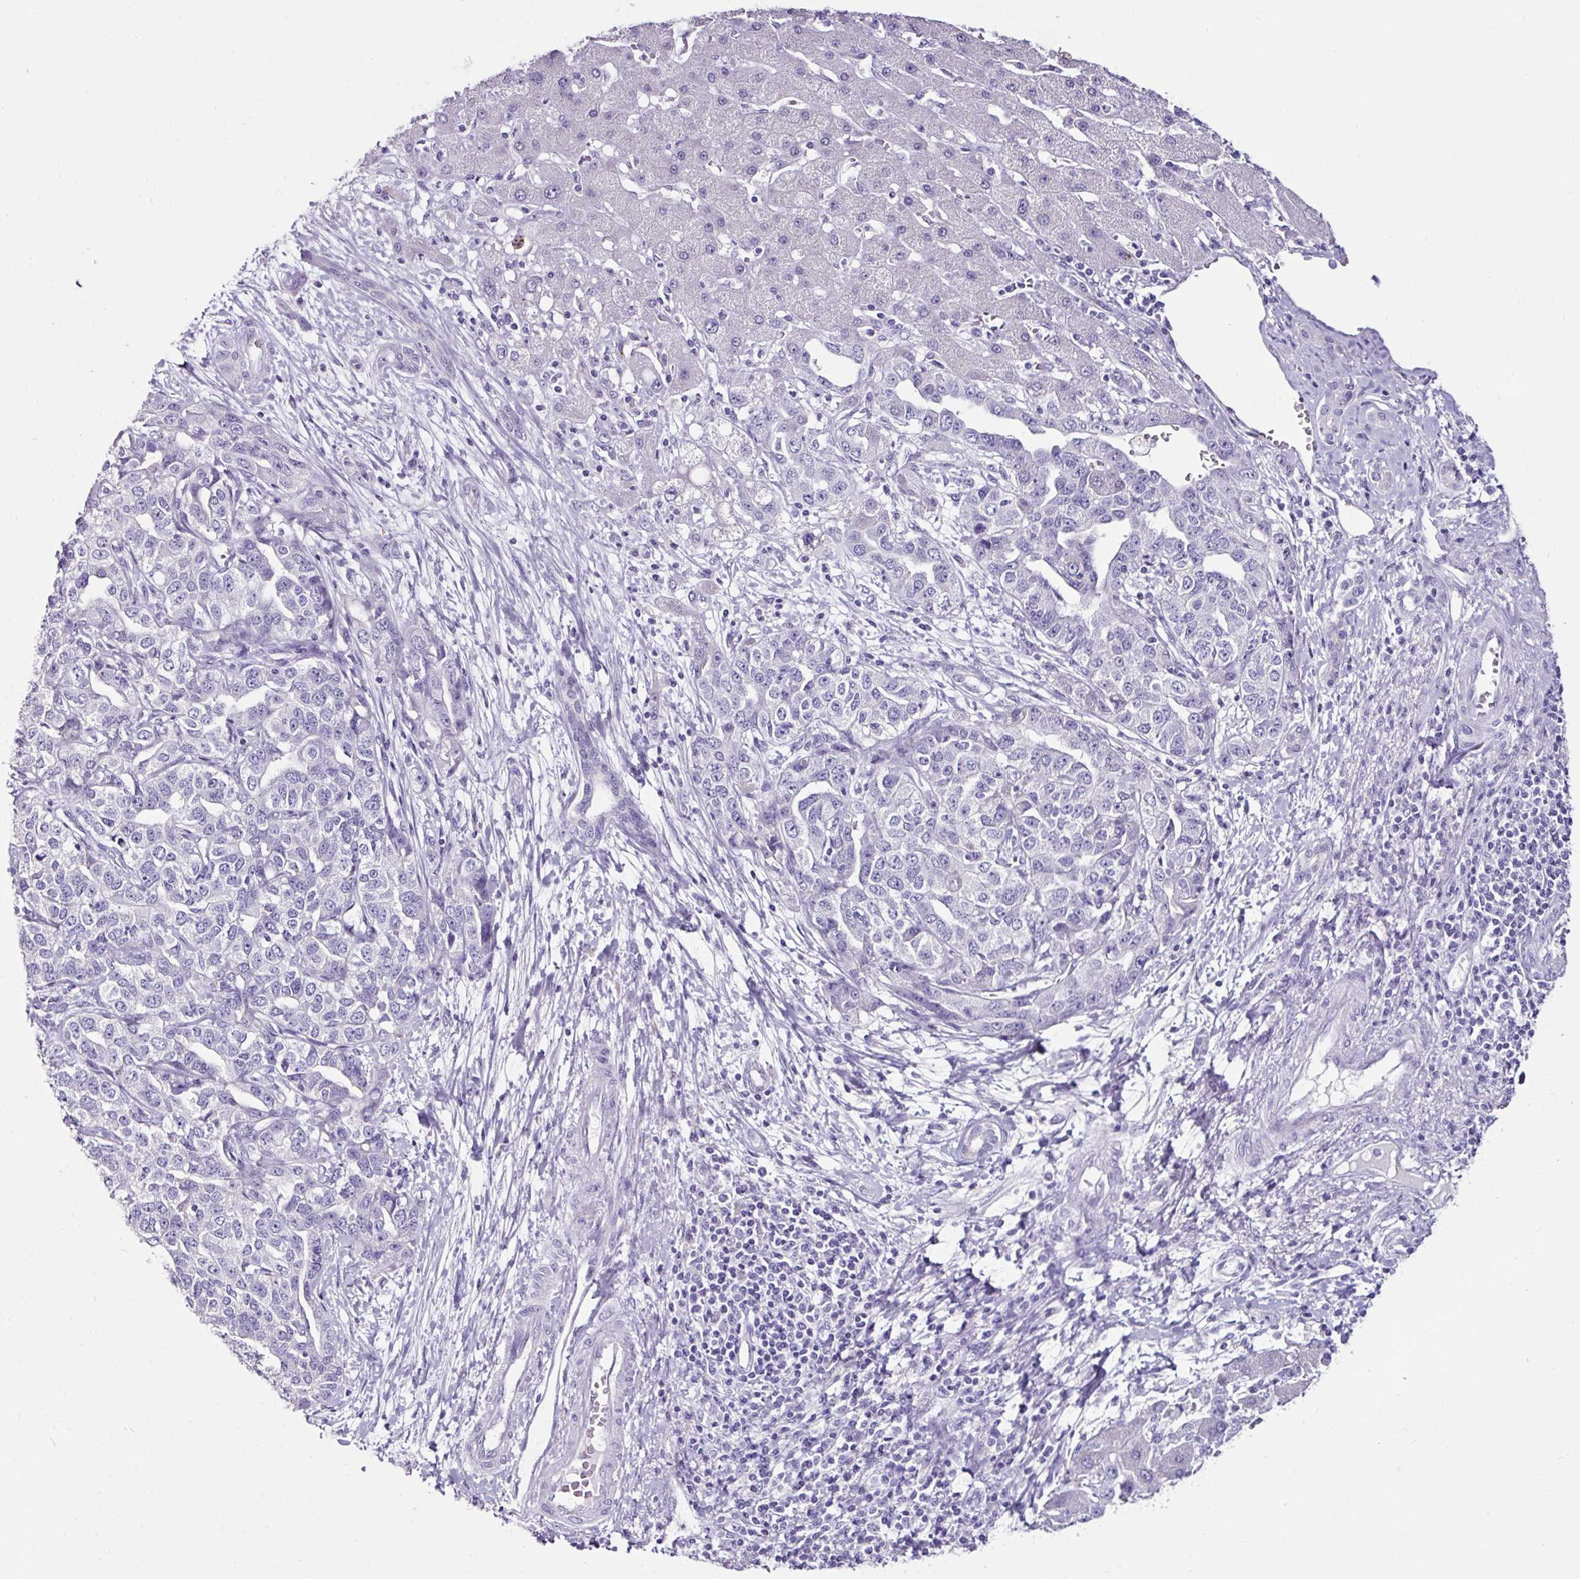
{"staining": {"intensity": "negative", "quantity": "none", "location": "none"}, "tissue": "liver cancer", "cell_type": "Tumor cells", "image_type": "cancer", "snomed": [{"axis": "morphology", "description": "Cholangiocarcinoma"}, {"axis": "topography", "description": "Liver"}], "caption": "The histopathology image reveals no staining of tumor cells in liver cancer (cholangiocarcinoma).", "gene": "GLP2R", "patient": {"sex": "male", "age": 59}}